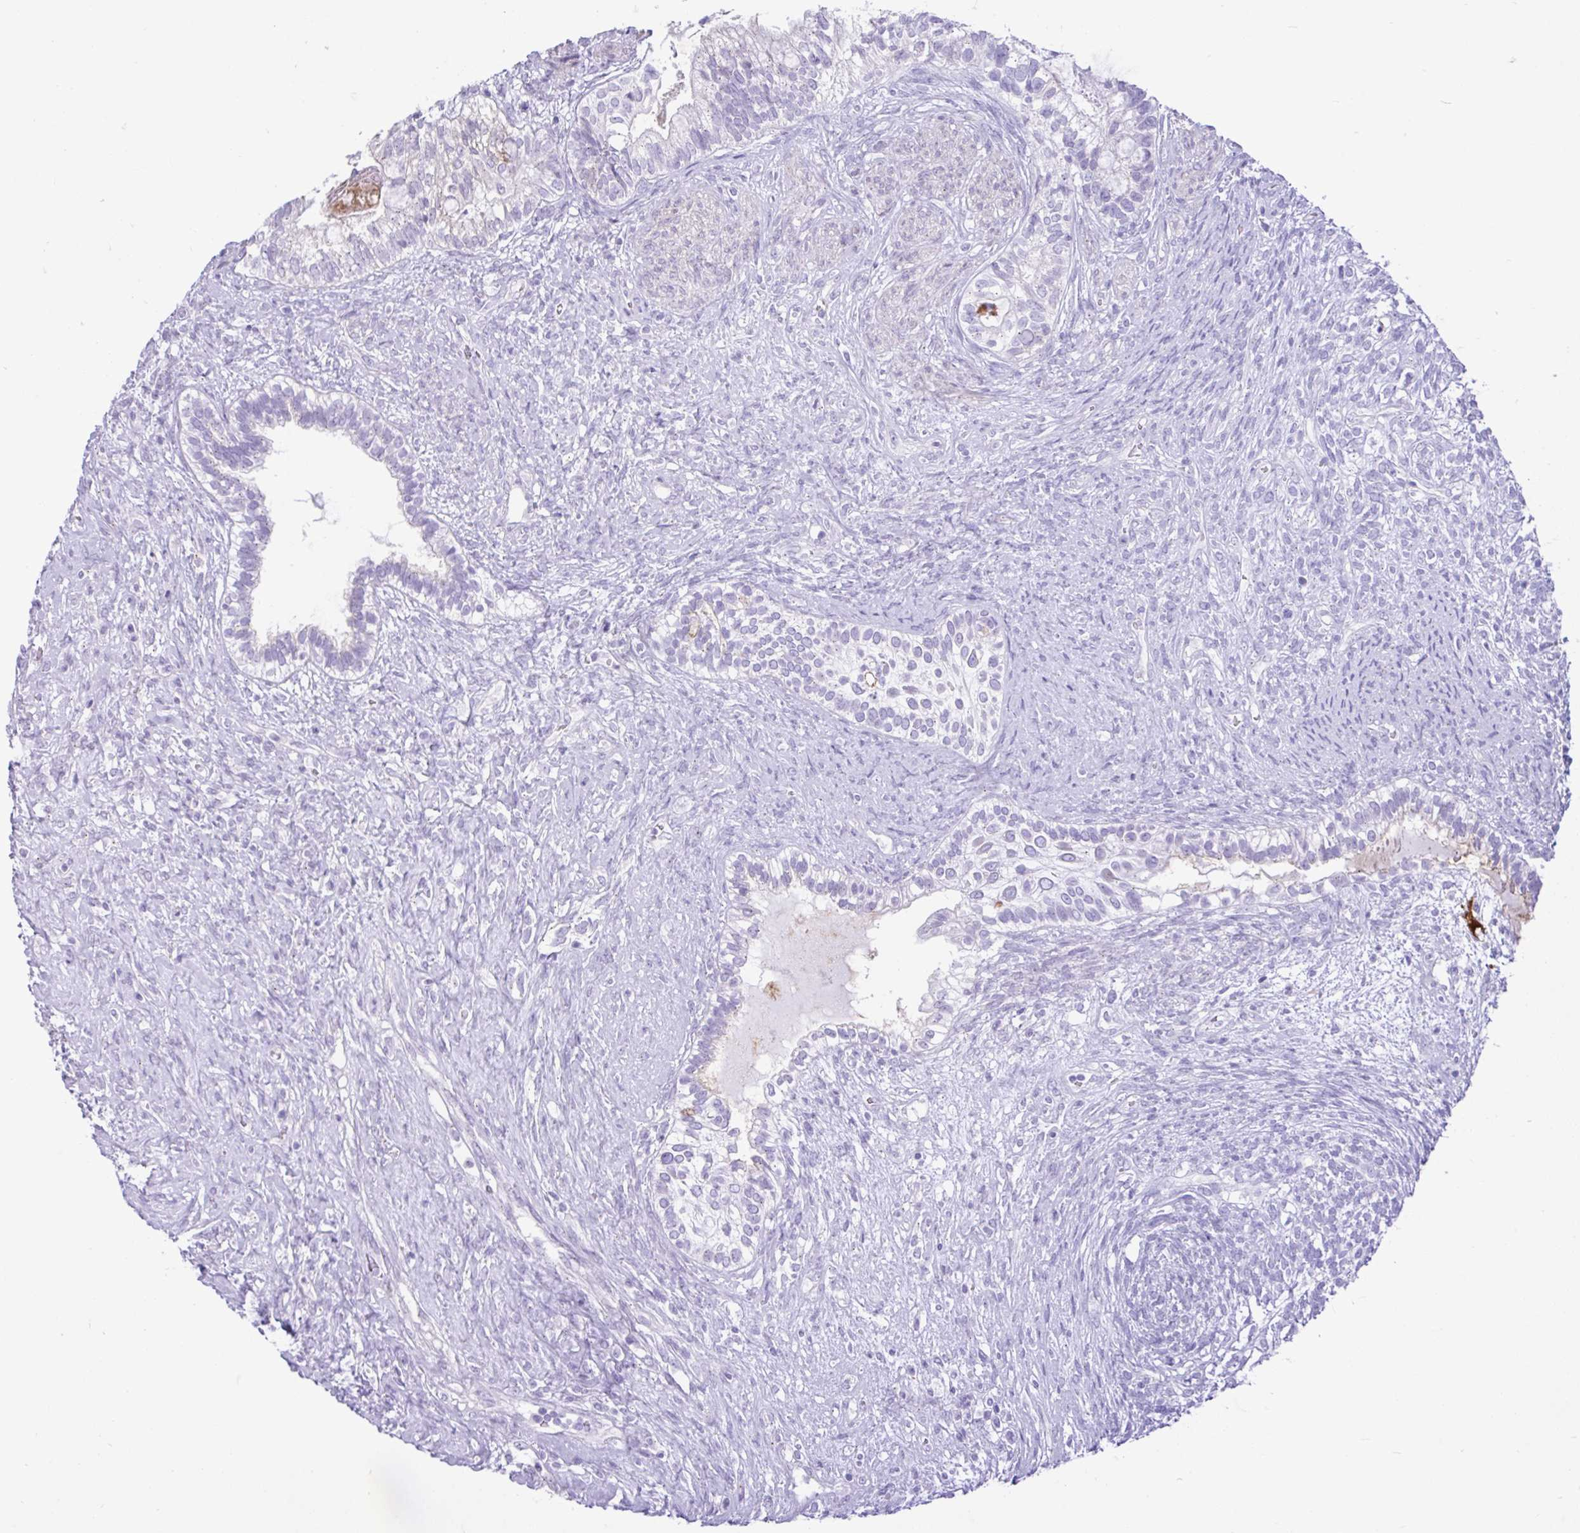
{"staining": {"intensity": "negative", "quantity": "none", "location": "none"}, "tissue": "testis cancer", "cell_type": "Tumor cells", "image_type": "cancer", "snomed": [{"axis": "morphology", "description": "Seminoma, NOS"}, {"axis": "morphology", "description": "Carcinoma, Embryonal, NOS"}, {"axis": "topography", "description": "Testis"}], "caption": "Testis embryonal carcinoma was stained to show a protein in brown. There is no significant staining in tumor cells.", "gene": "REEP1", "patient": {"sex": "male", "age": 41}}